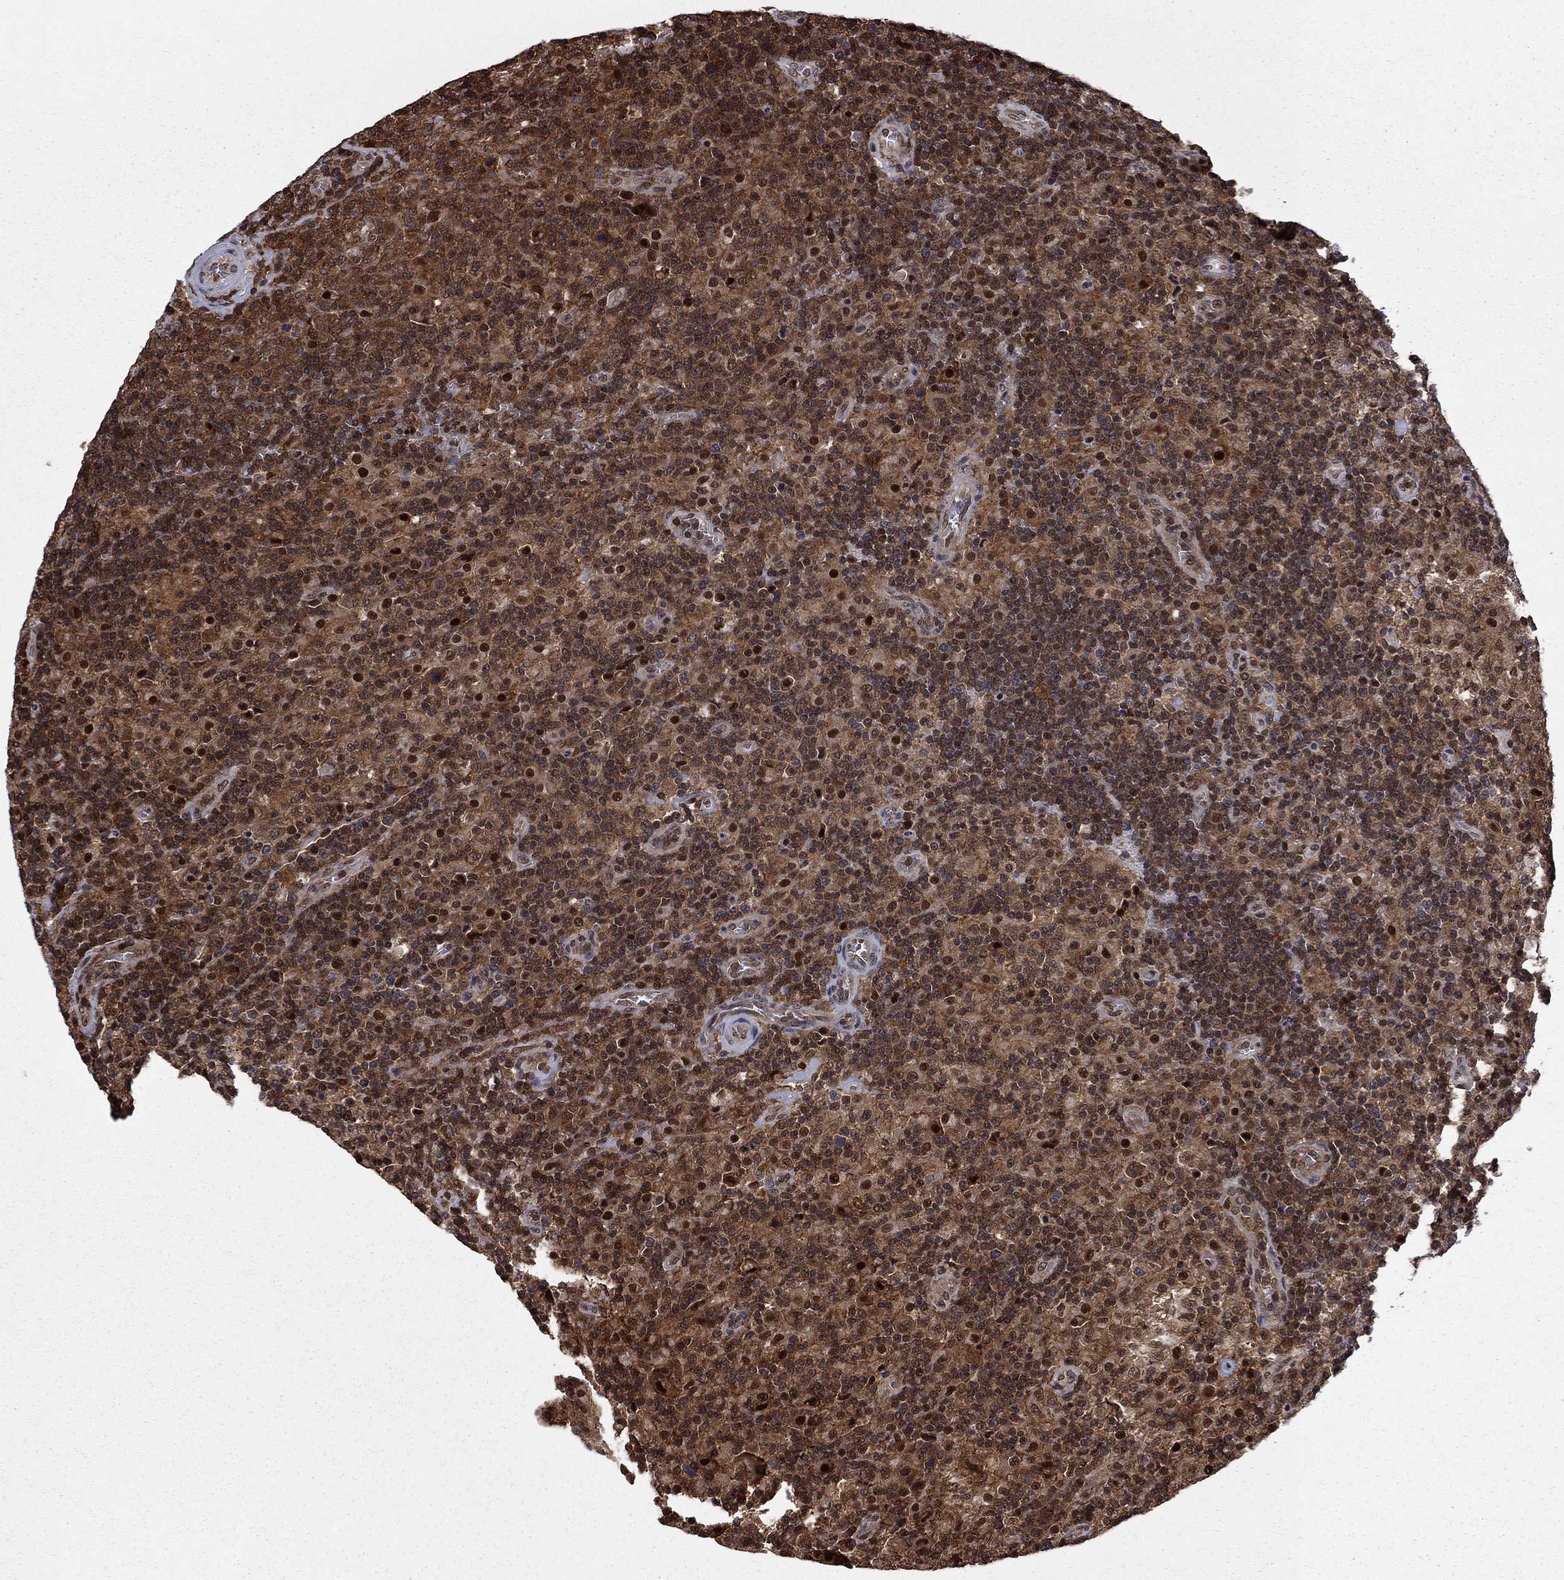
{"staining": {"intensity": "strong", "quantity": ">75%", "location": "nuclear"}, "tissue": "lymphoma", "cell_type": "Tumor cells", "image_type": "cancer", "snomed": [{"axis": "morphology", "description": "Hodgkin's disease, NOS"}, {"axis": "topography", "description": "Lymph node"}], "caption": "A high amount of strong nuclear positivity is appreciated in approximately >75% of tumor cells in Hodgkin's disease tissue.", "gene": "PSMD2", "patient": {"sex": "male", "age": 70}}